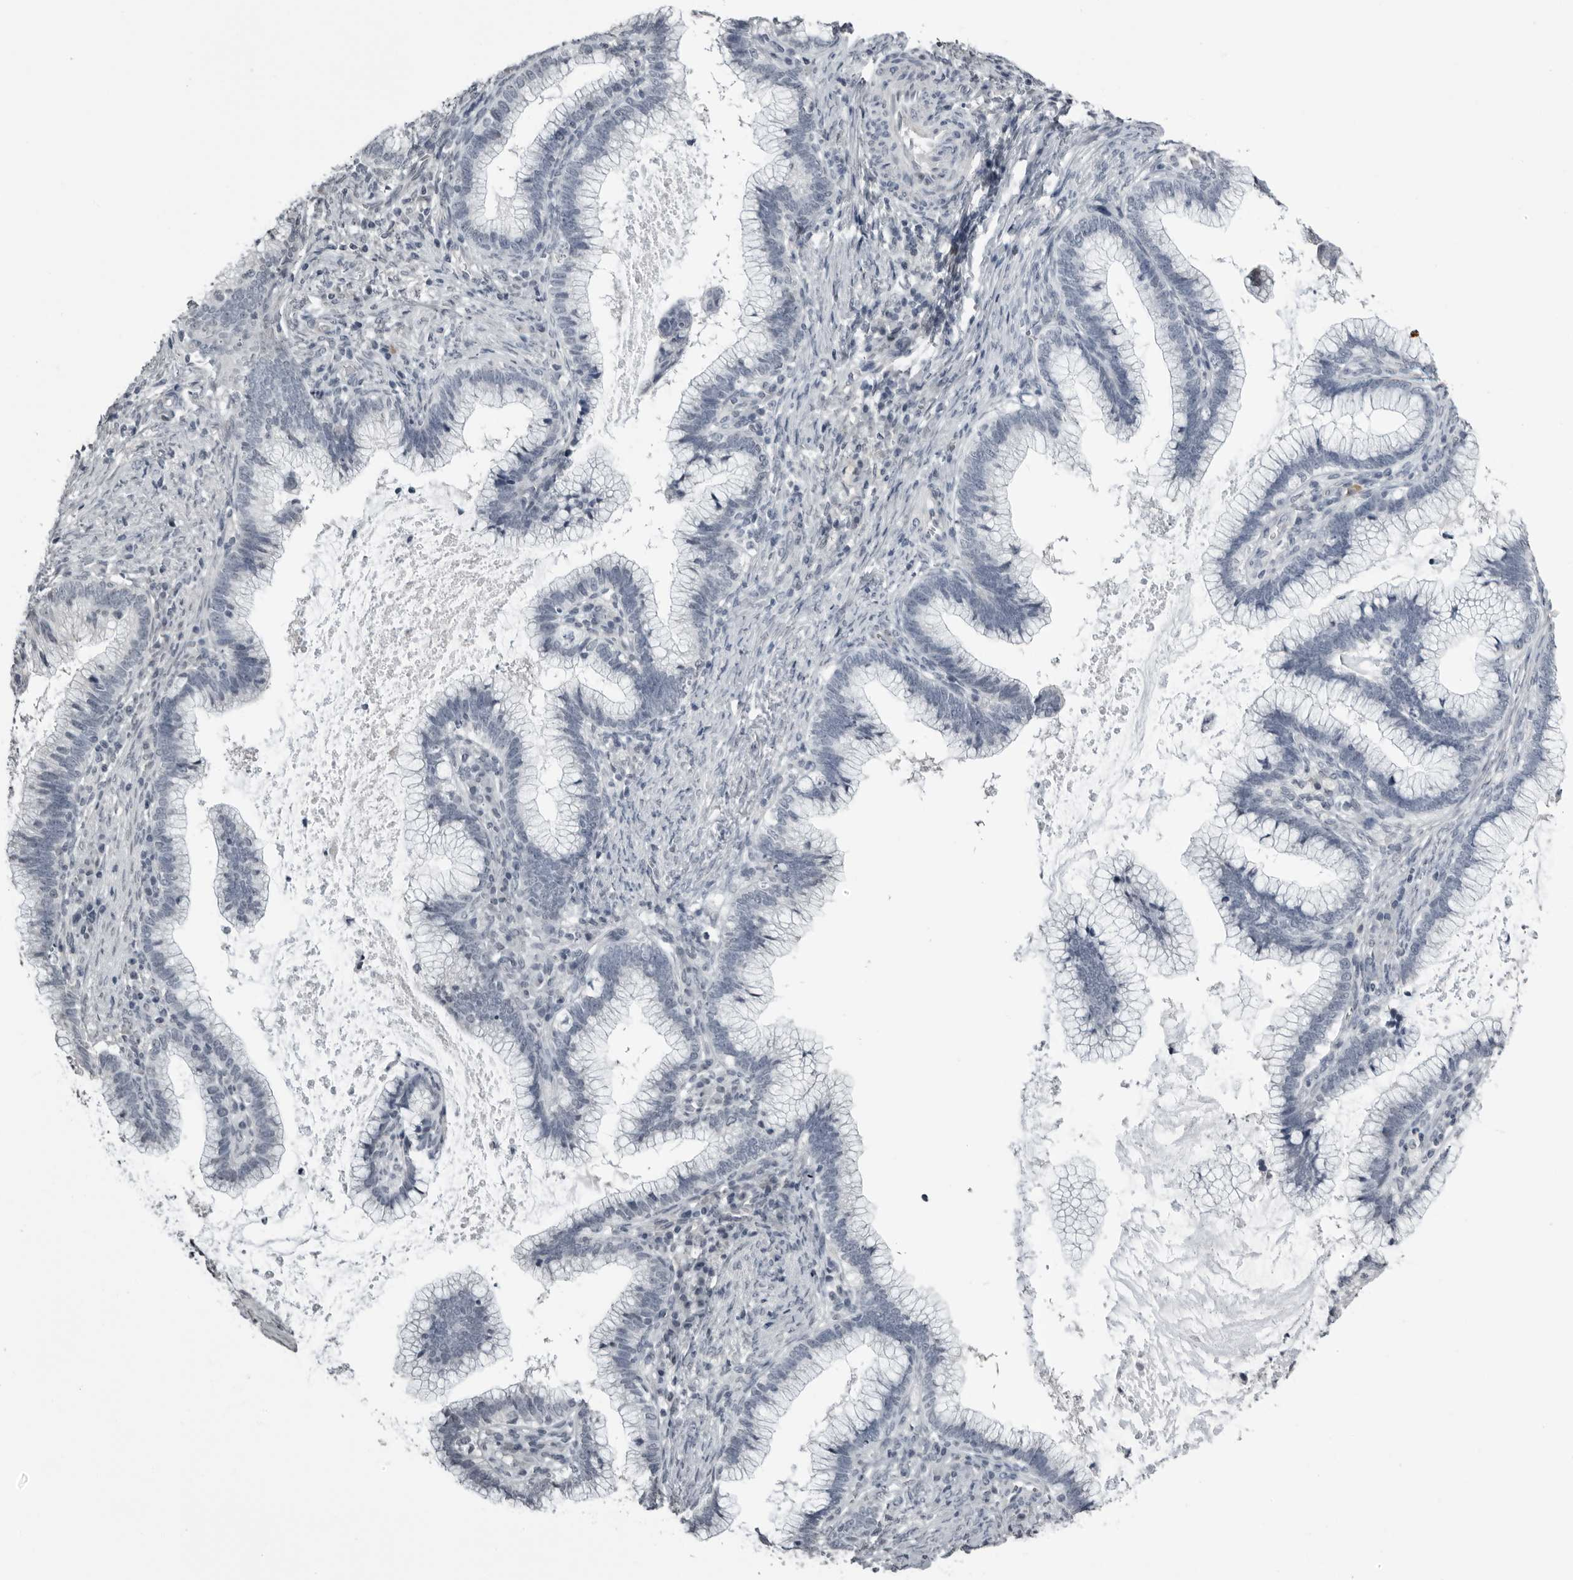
{"staining": {"intensity": "negative", "quantity": "none", "location": "none"}, "tissue": "cervical cancer", "cell_type": "Tumor cells", "image_type": "cancer", "snomed": [{"axis": "morphology", "description": "Adenocarcinoma, NOS"}, {"axis": "topography", "description": "Cervix"}], "caption": "This histopathology image is of cervical cancer (adenocarcinoma) stained with IHC to label a protein in brown with the nuclei are counter-stained blue. There is no staining in tumor cells.", "gene": "PRRX2", "patient": {"sex": "female", "age": 36}}